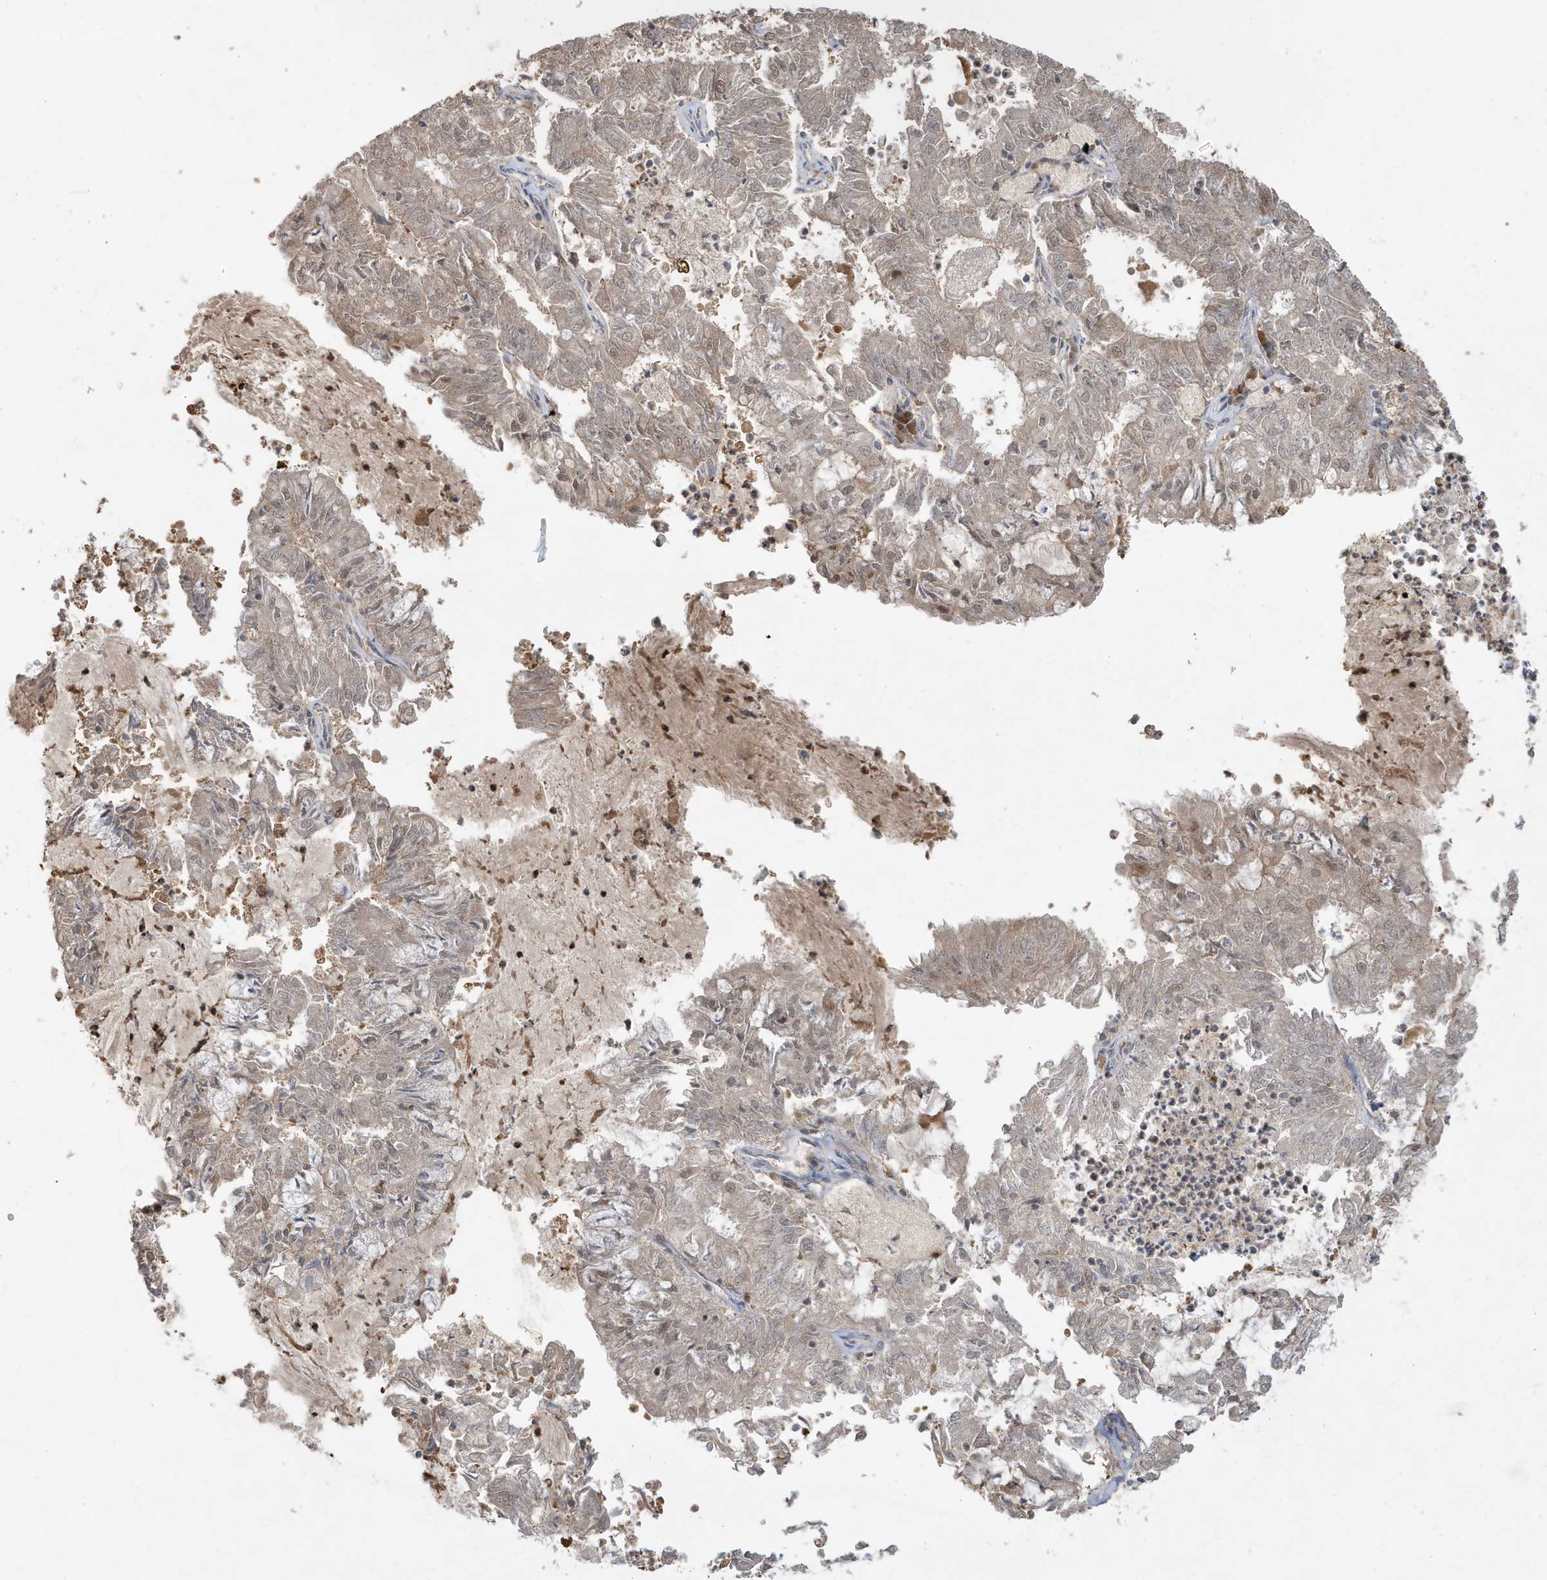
{"staining": {"intensity": "weak", "quantity": "25%-75%", "location": "cytoplasmic/membranous"}, "tissue": "endometrial cancer", "cell_type": "Tumor cells", "image_type": "cancer", "snomed": [{"axis": "morphology", "description": "Adenocarcinoma, NOS"}, {"axis": "topography", "description": "Endometrium"}], "caption": "Tumor cells display low levels of weak cytoplasmic/membranous staining in about 25%-75% of cells in endometrial cancer (adenocarcinoma).", "gene": "PRRT3", "patient": {"sex": "female", "age": 57}}